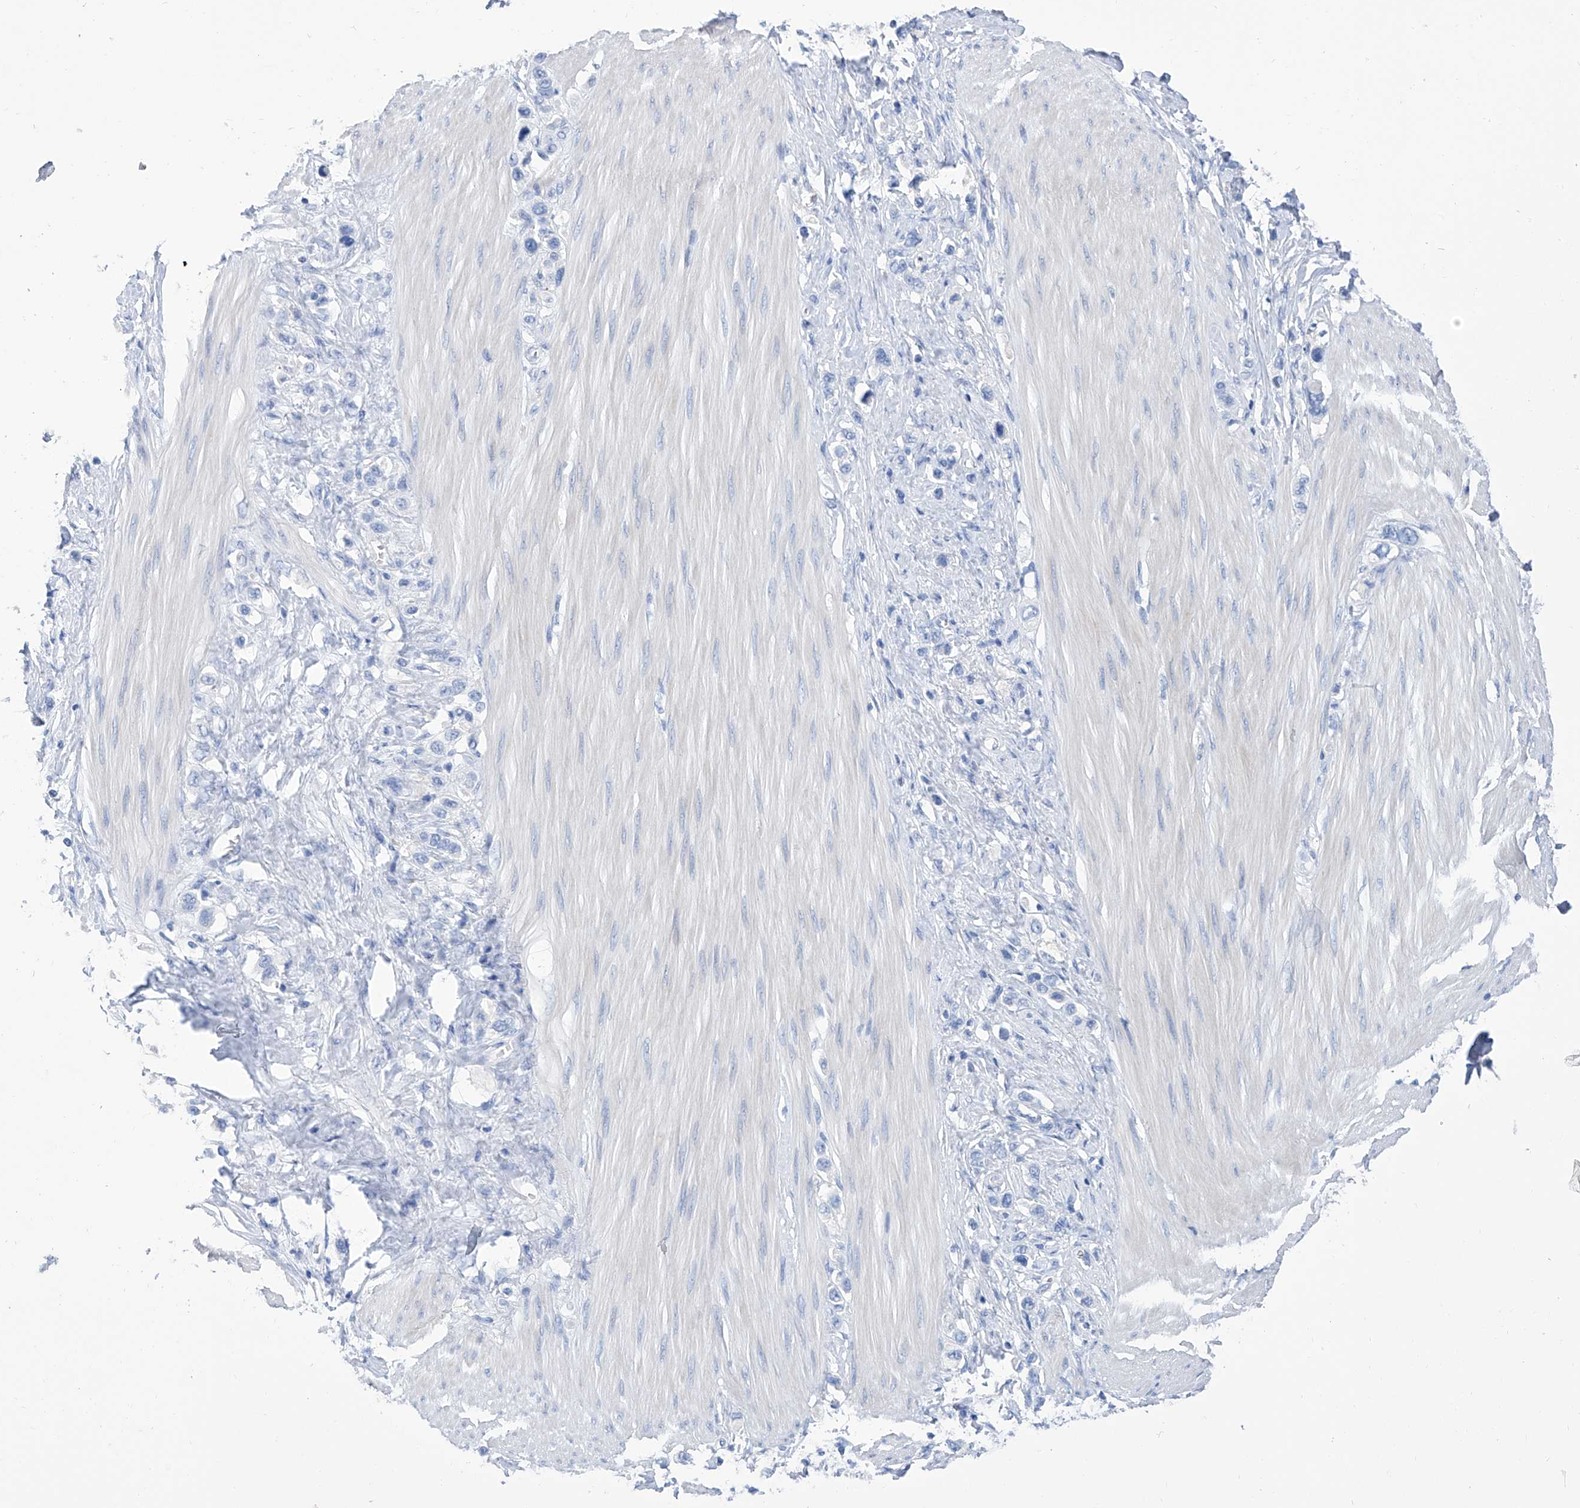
{"staining": {"intensity": "negative", "quantity": "none", "location": "none"}, "tissue": "stomach cancer", "cell_type": "Tumor cells", "image_type": "cancer", "snomed": [{"axis": "morphology", "description": "Adenocarcinoma, NOS"}, {"axis": "topography", "description": "Stomach"}], "caption": "The photomicrograph exhibits no significant staining in tumor cells of stomach cancer (adenocarcinoma).", "gene": "SMS", "patient": {"sex": "female", "age": 65}}